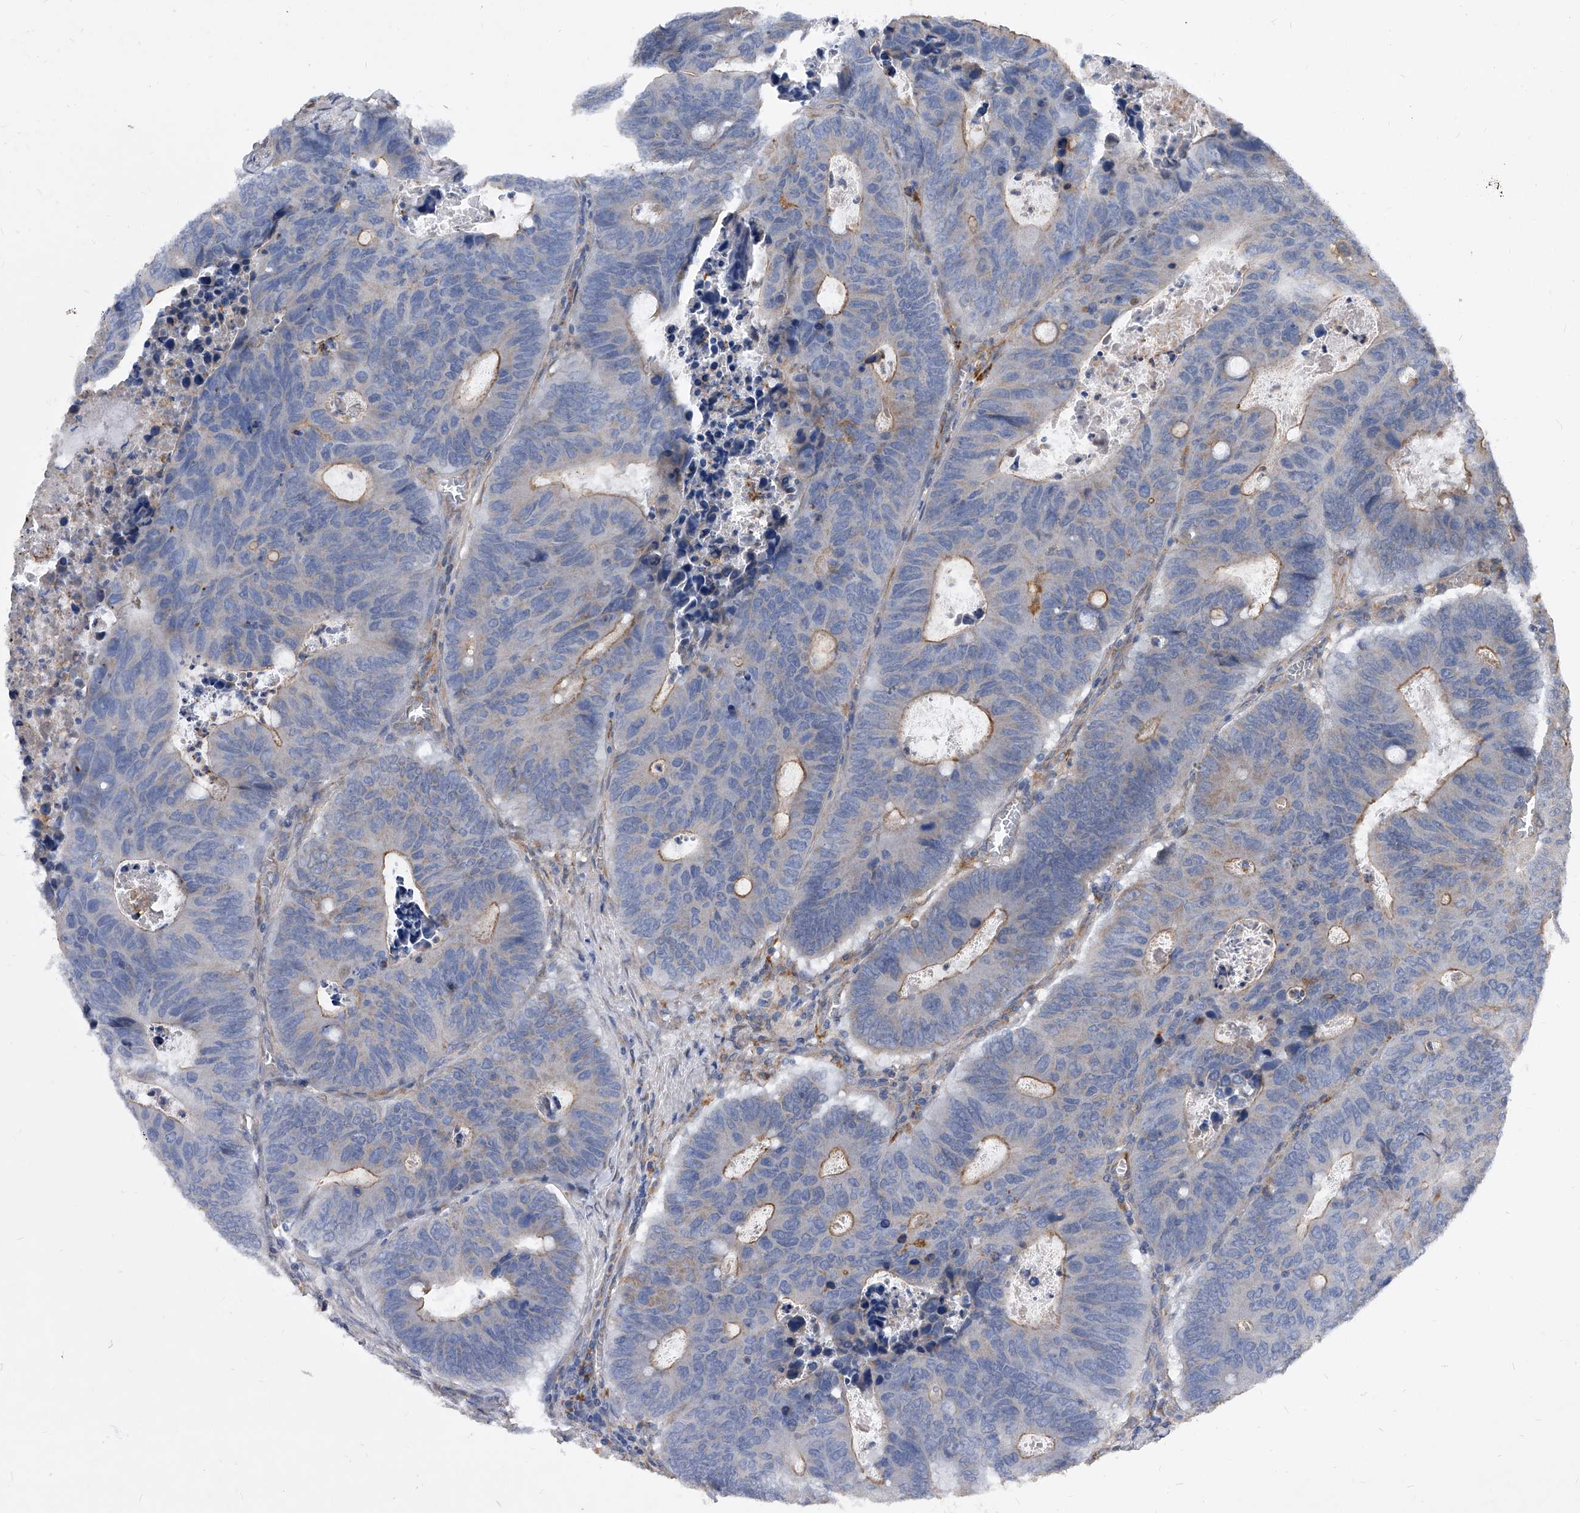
{"staining": {"intensity": "moderate", "quantity": "<25%", "location": "cytoplasmic/membranous"}, "tissue": "colorectal cancer", "cell_type": "Tumor cells", "image_type": "cancer", "snomed": [{"axis": "morphology", "description": "Adenocarcinoma, NOS"}, {"axis": "topography", "description": "Colon"}], "caption": "Colorectal cancer stained with a brown dye reveals moderate cytoplasmic/membranous positive staining in about <25% of tumor cells.", "gene": "SOBP", "patient": {"sex": "male", "age": 87}}